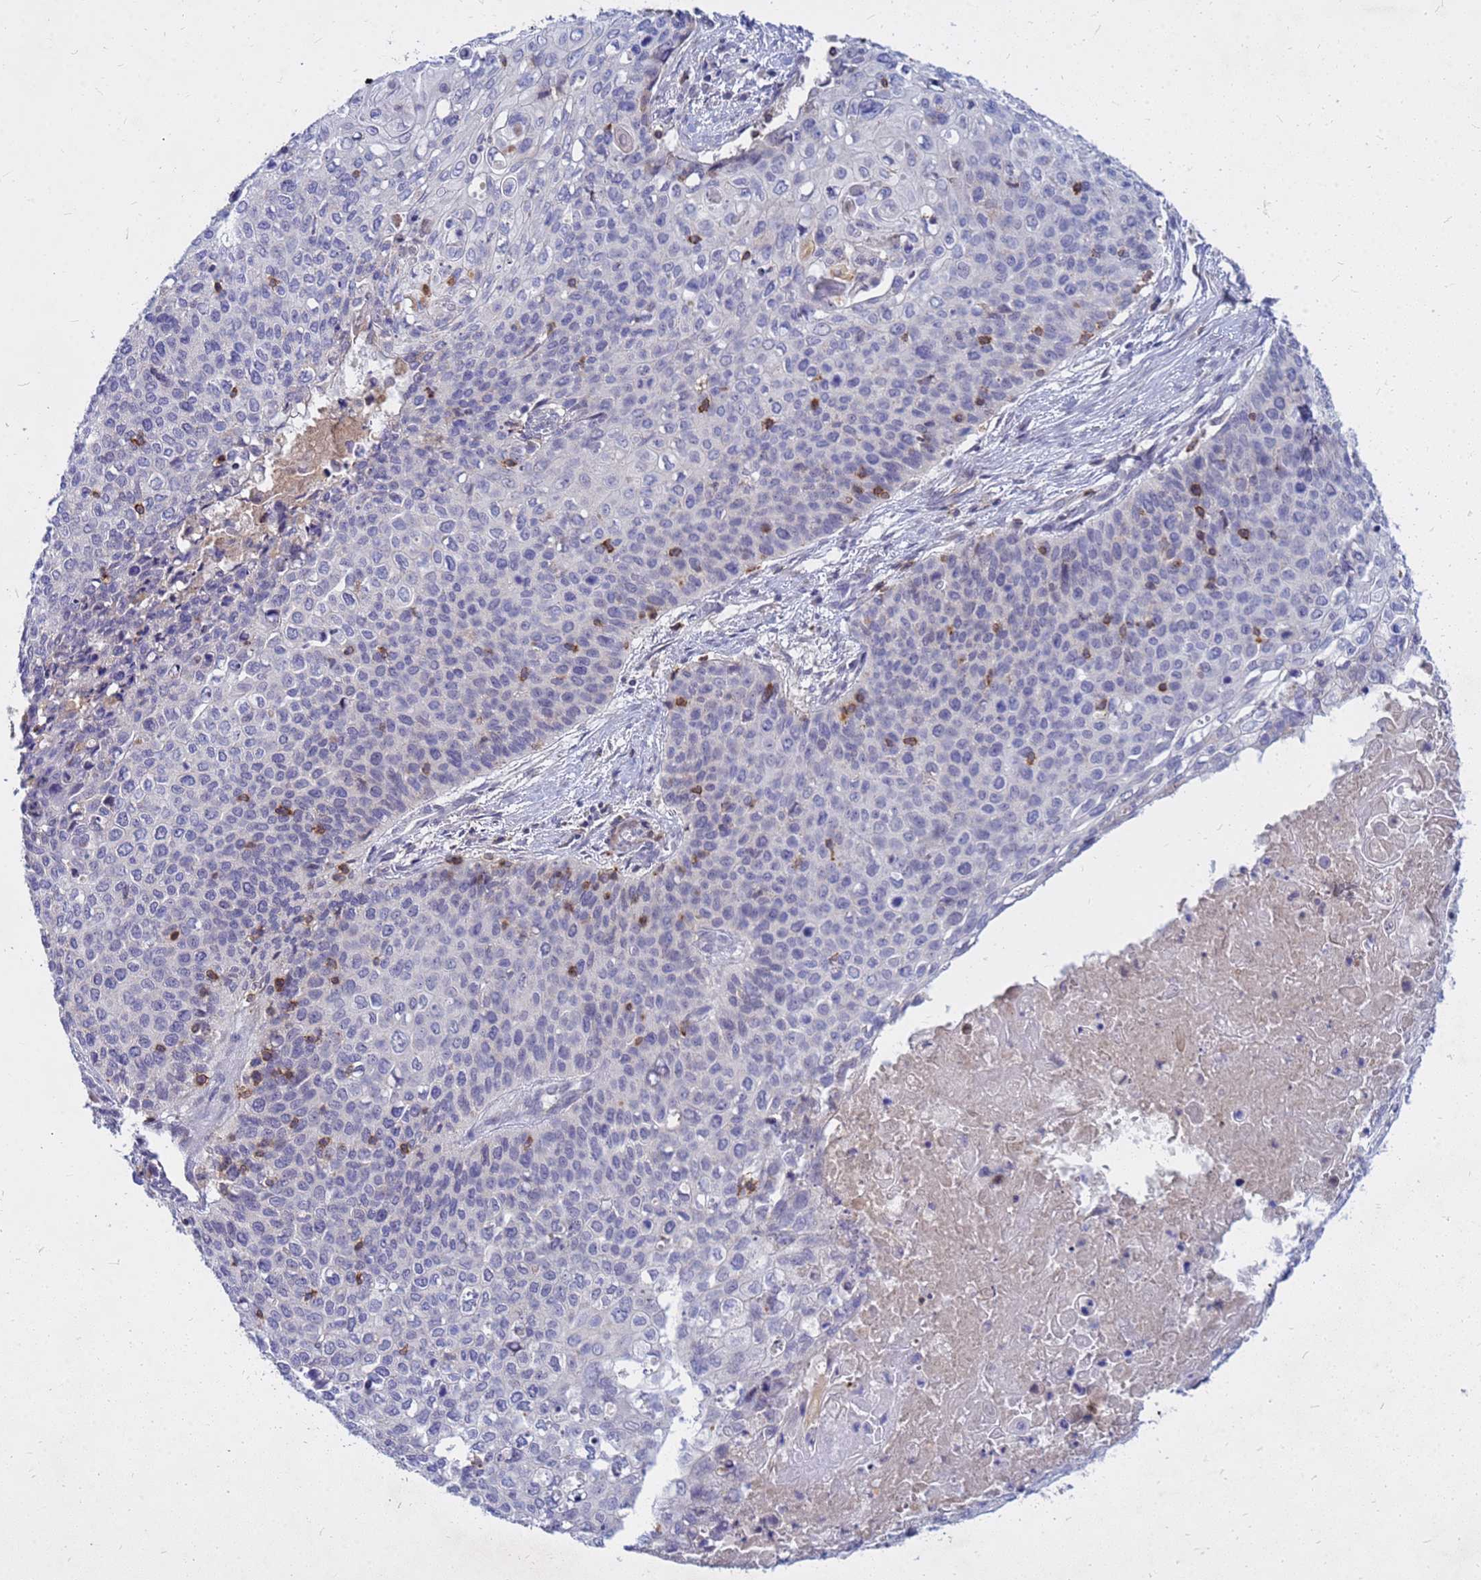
{"staining": {"intensity": "strong", "quantity": "<25%", "location": "cytoplasmic/membranous"}, "tissue": "cervical cancer", "cell_type": "Tumor cells", "image_type": "cancer", "snomed": [{"axis": "morphology", "description": "Squamous cell carcinoma, NOS"}, {"axis": "topography", "description": "Cervix"}], "caption": "Protein expression analysis of cervical cancer (squamous cell carcinoma) exhibits strong cytoplasmic/membranous staining in about <25% of tumor cells.", "gene": "SRGAP3", "patient": {"sex": "female", "age": 39}}